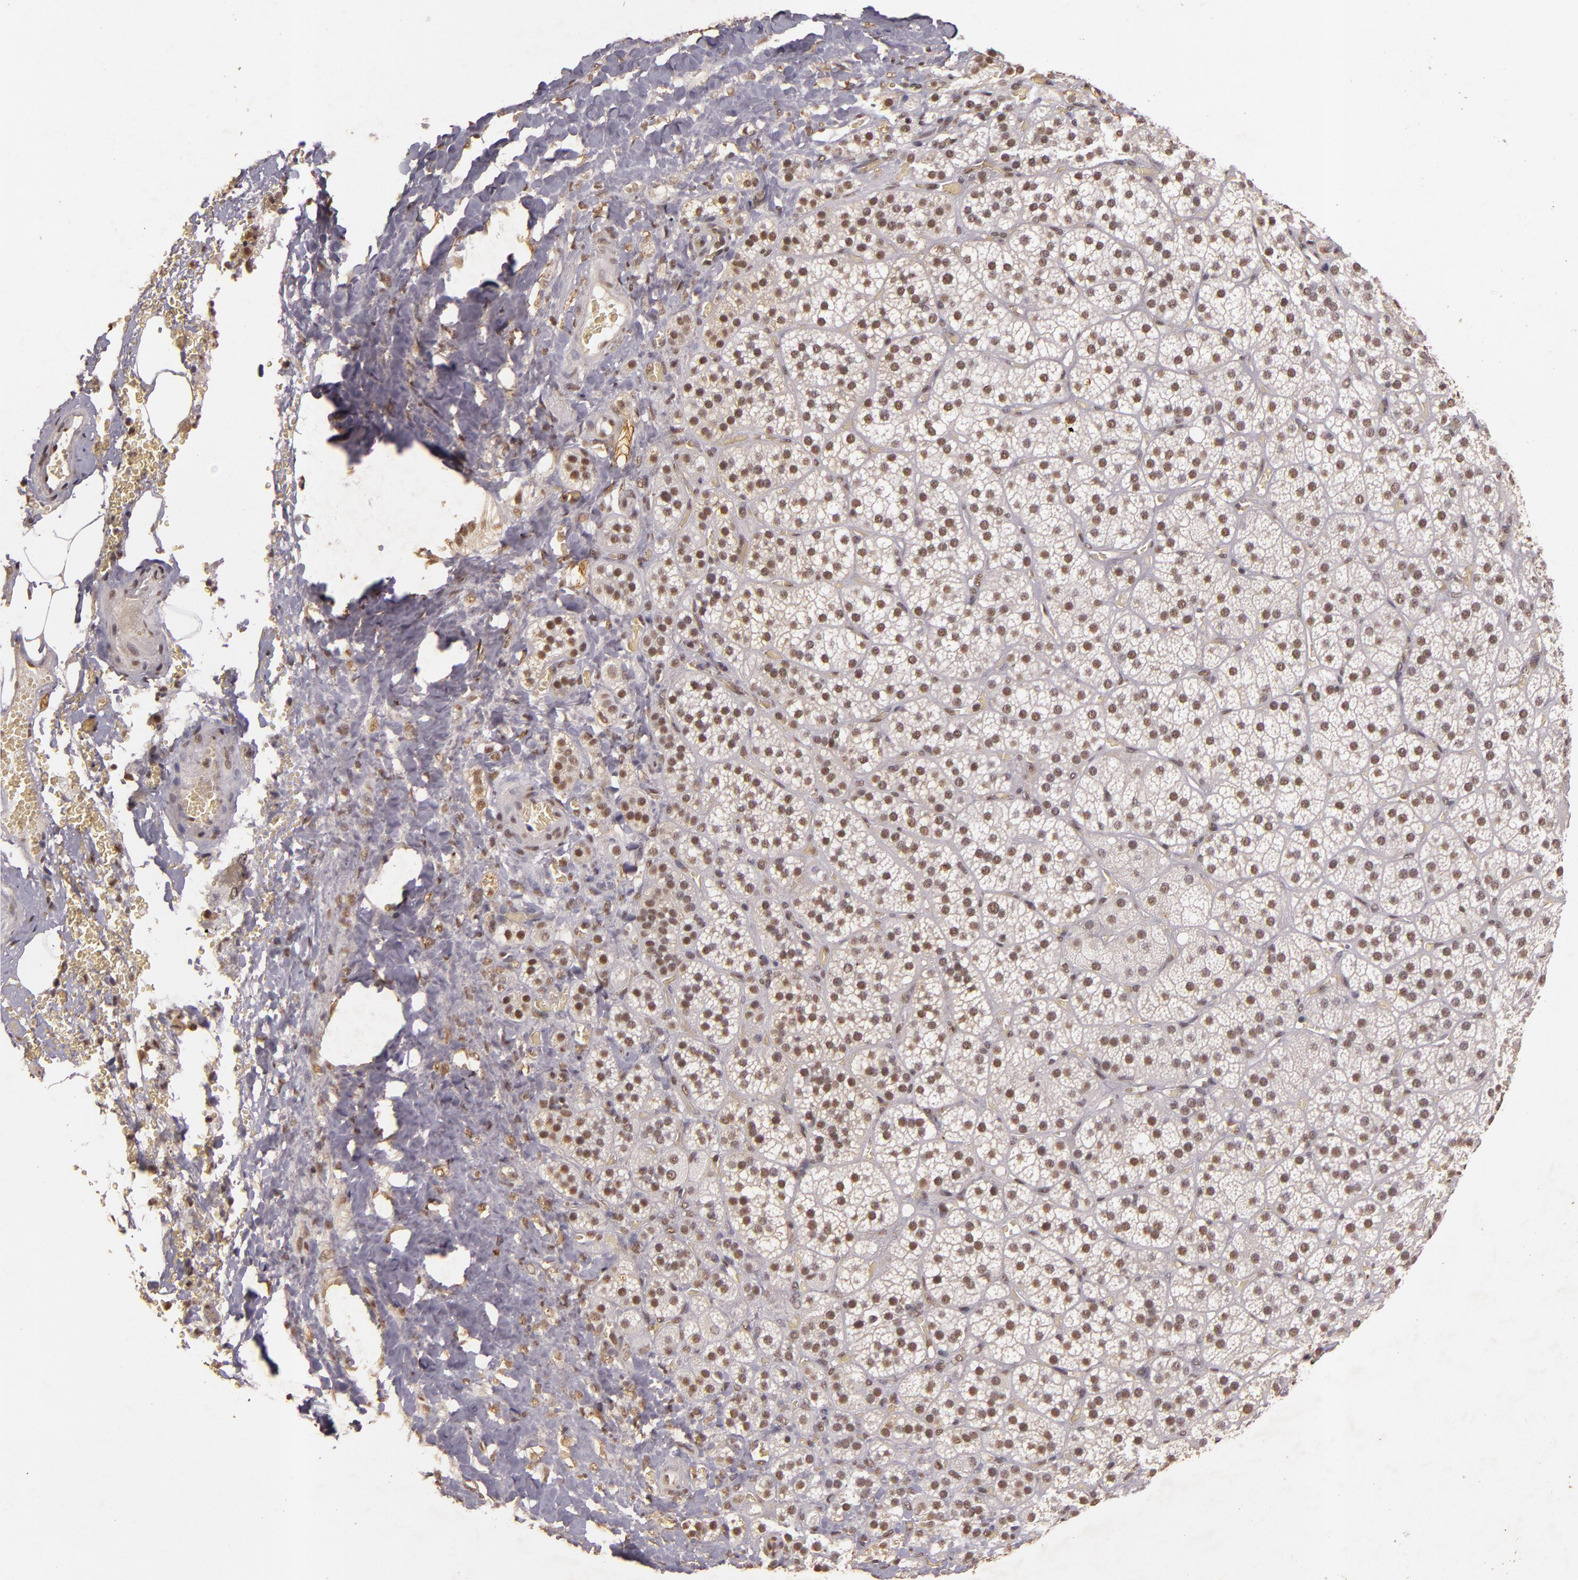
{"staining": {"intensity": "moderate", "quantity": ">75%", "location": "nuclear"}, "tissue": "adrenal gland", "cell_type": "Glandular cells", "image_type": "normal", "snomed": [{"axis": "morphology", "description": "Normal tissue, NOS"}, {"axis": "topography", "description": "Adrenal gland"}], "caption": "Brown immunohistochemical staining in unremarkable human adrenal gland demonstrates moderate nuclear staining in approximately >75% of glandular cells.", "gene": "CBX3", "patient": {"sex": "female", "age": 71}}